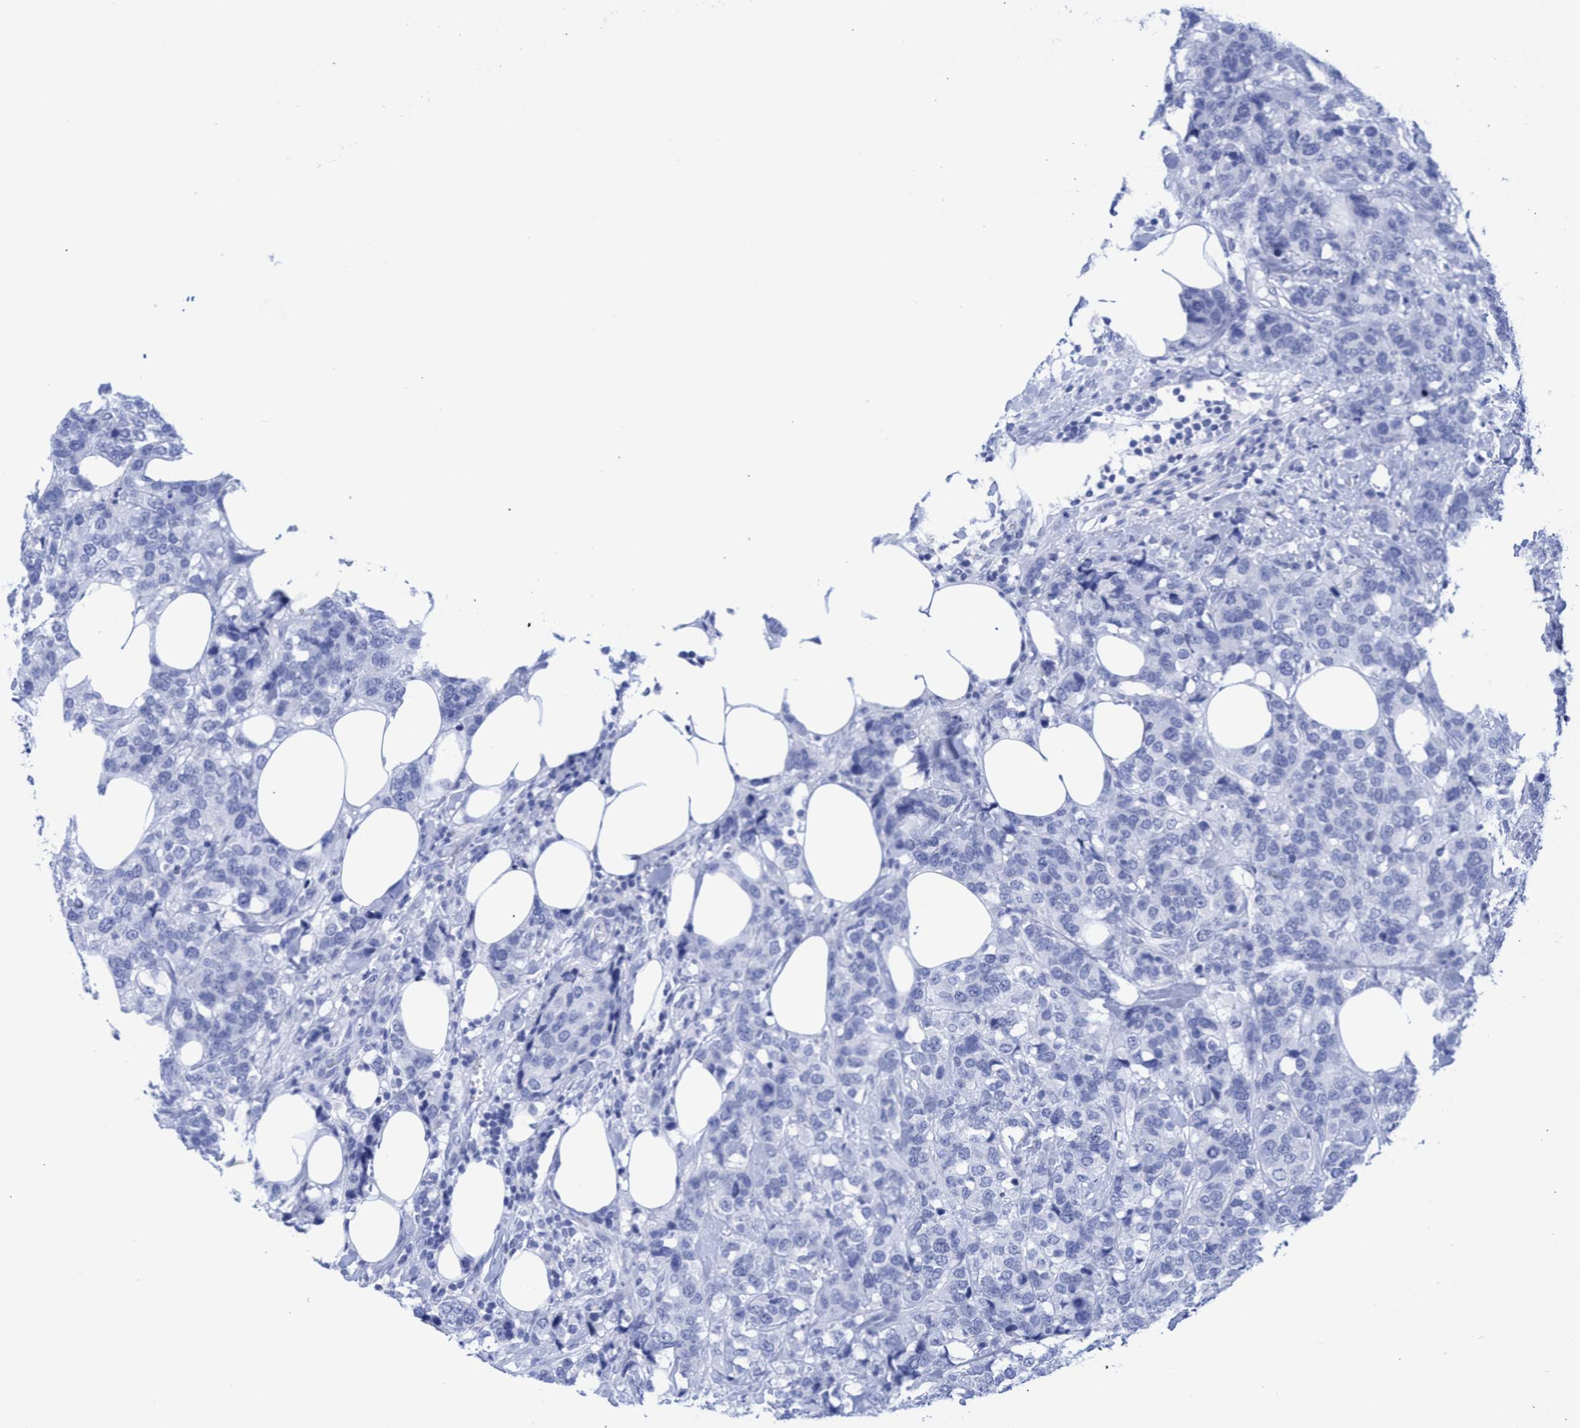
{"staining": {"intensity": "negative", "quantity": "none", "location": "none"}, "tissue": "breast cancer", "cell_type": "Tumor cells", "image_type": "cancer", "snomed": [{"axis": "morphology", "description": "Lobular carcinoma"}, {"axis": "topography", "description": "Breast"}], "caption": "Tumor cells show no significant expression in breast lobular carcinoma.", "gene": "INSL6", "patient": {"sex": "female", "age": 59}}